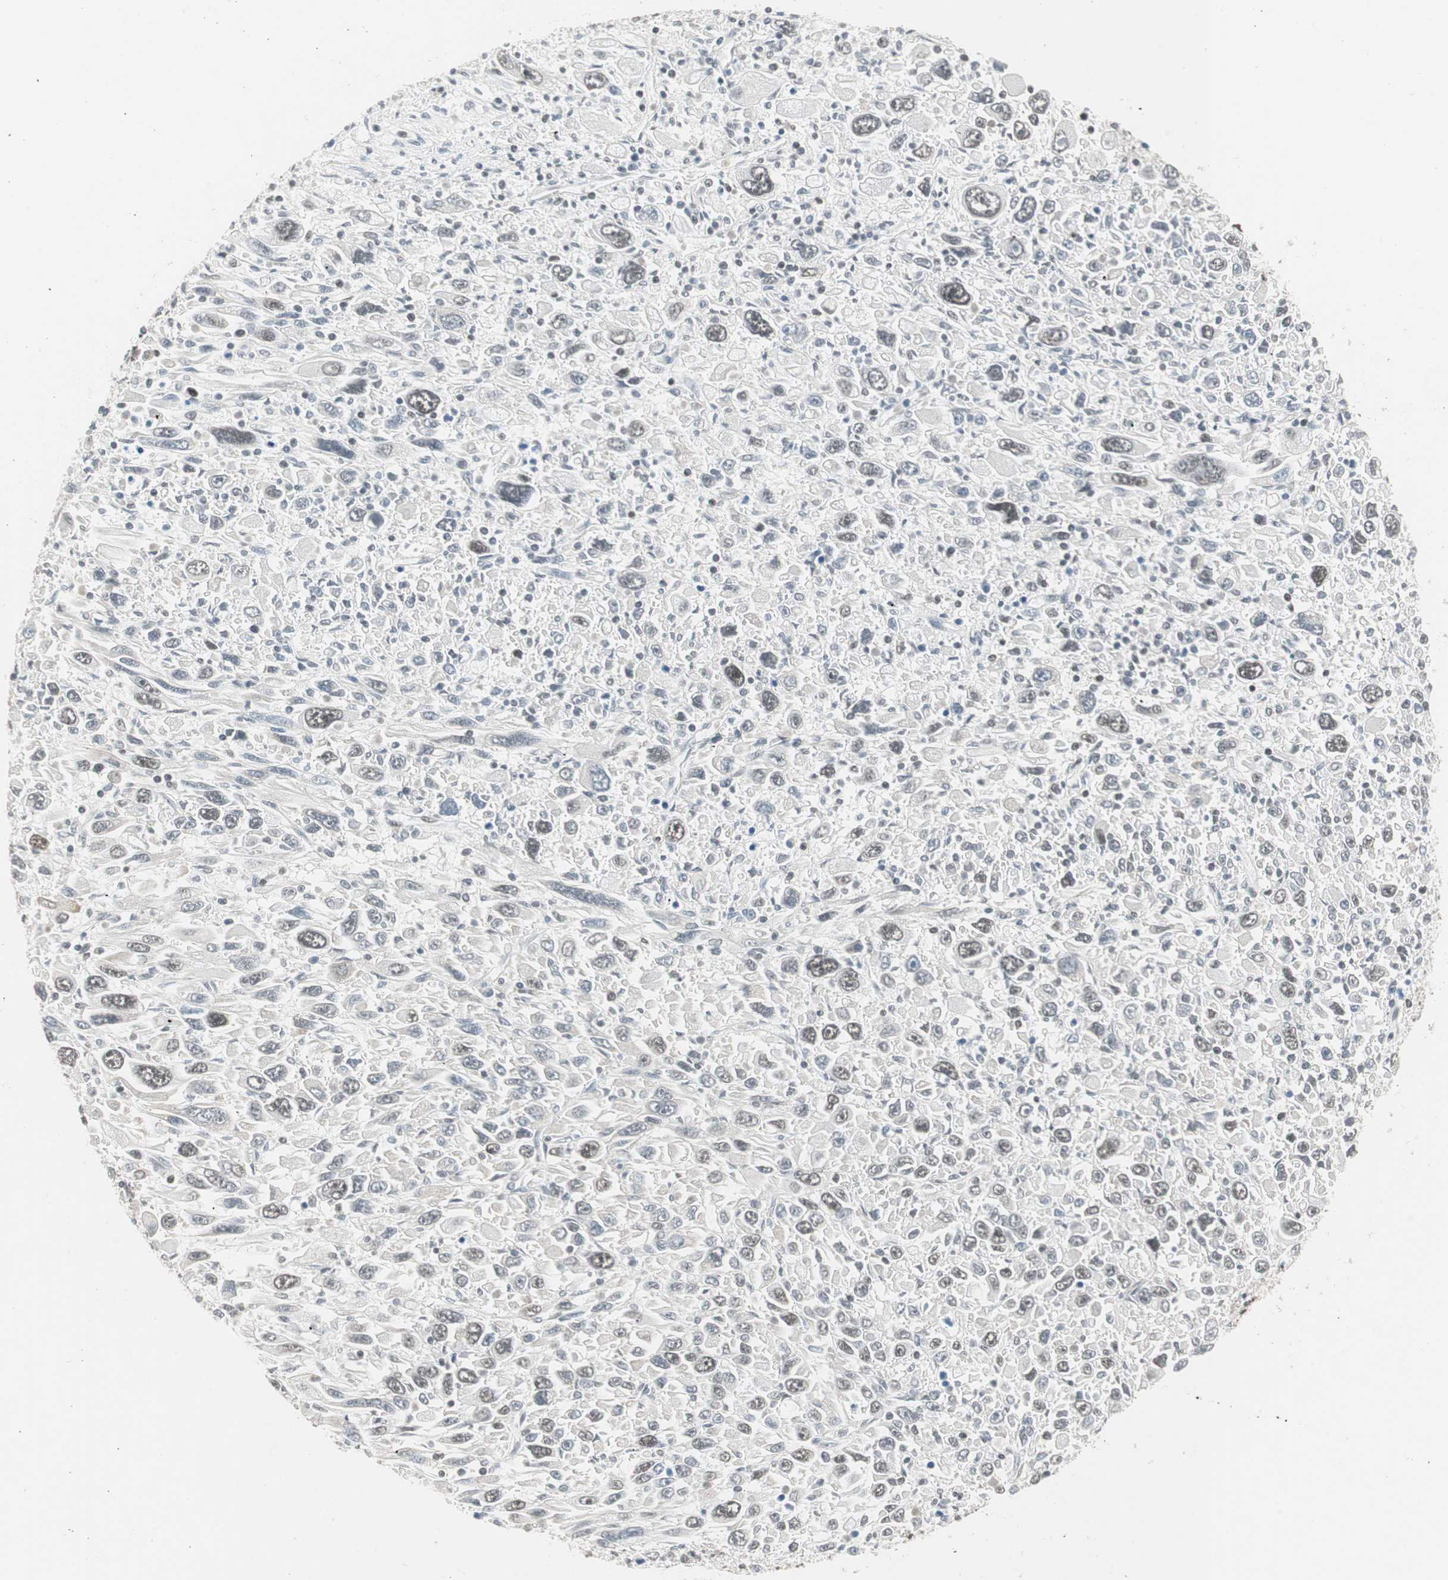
{"staining": {"intensity": "weak", "quantity": "25%-75%", "location": "nuclear"}, "tissue": "melanoma", "cell_type": "Tumor cells", "image_type": "cancer", "snomed": [{"axis": "morphology", "description": "Malignant melanoma, Metastatic site"}, {"axis": "topography", "description": "Skin"}], "caption": "Immunohistochemical staining of melanoma exhibits low levels of weak nuclear protein staining in about 25%-75% of tumor cells.", "gene": "RTF1", "patient": {"sex": "female", "age": 56}}